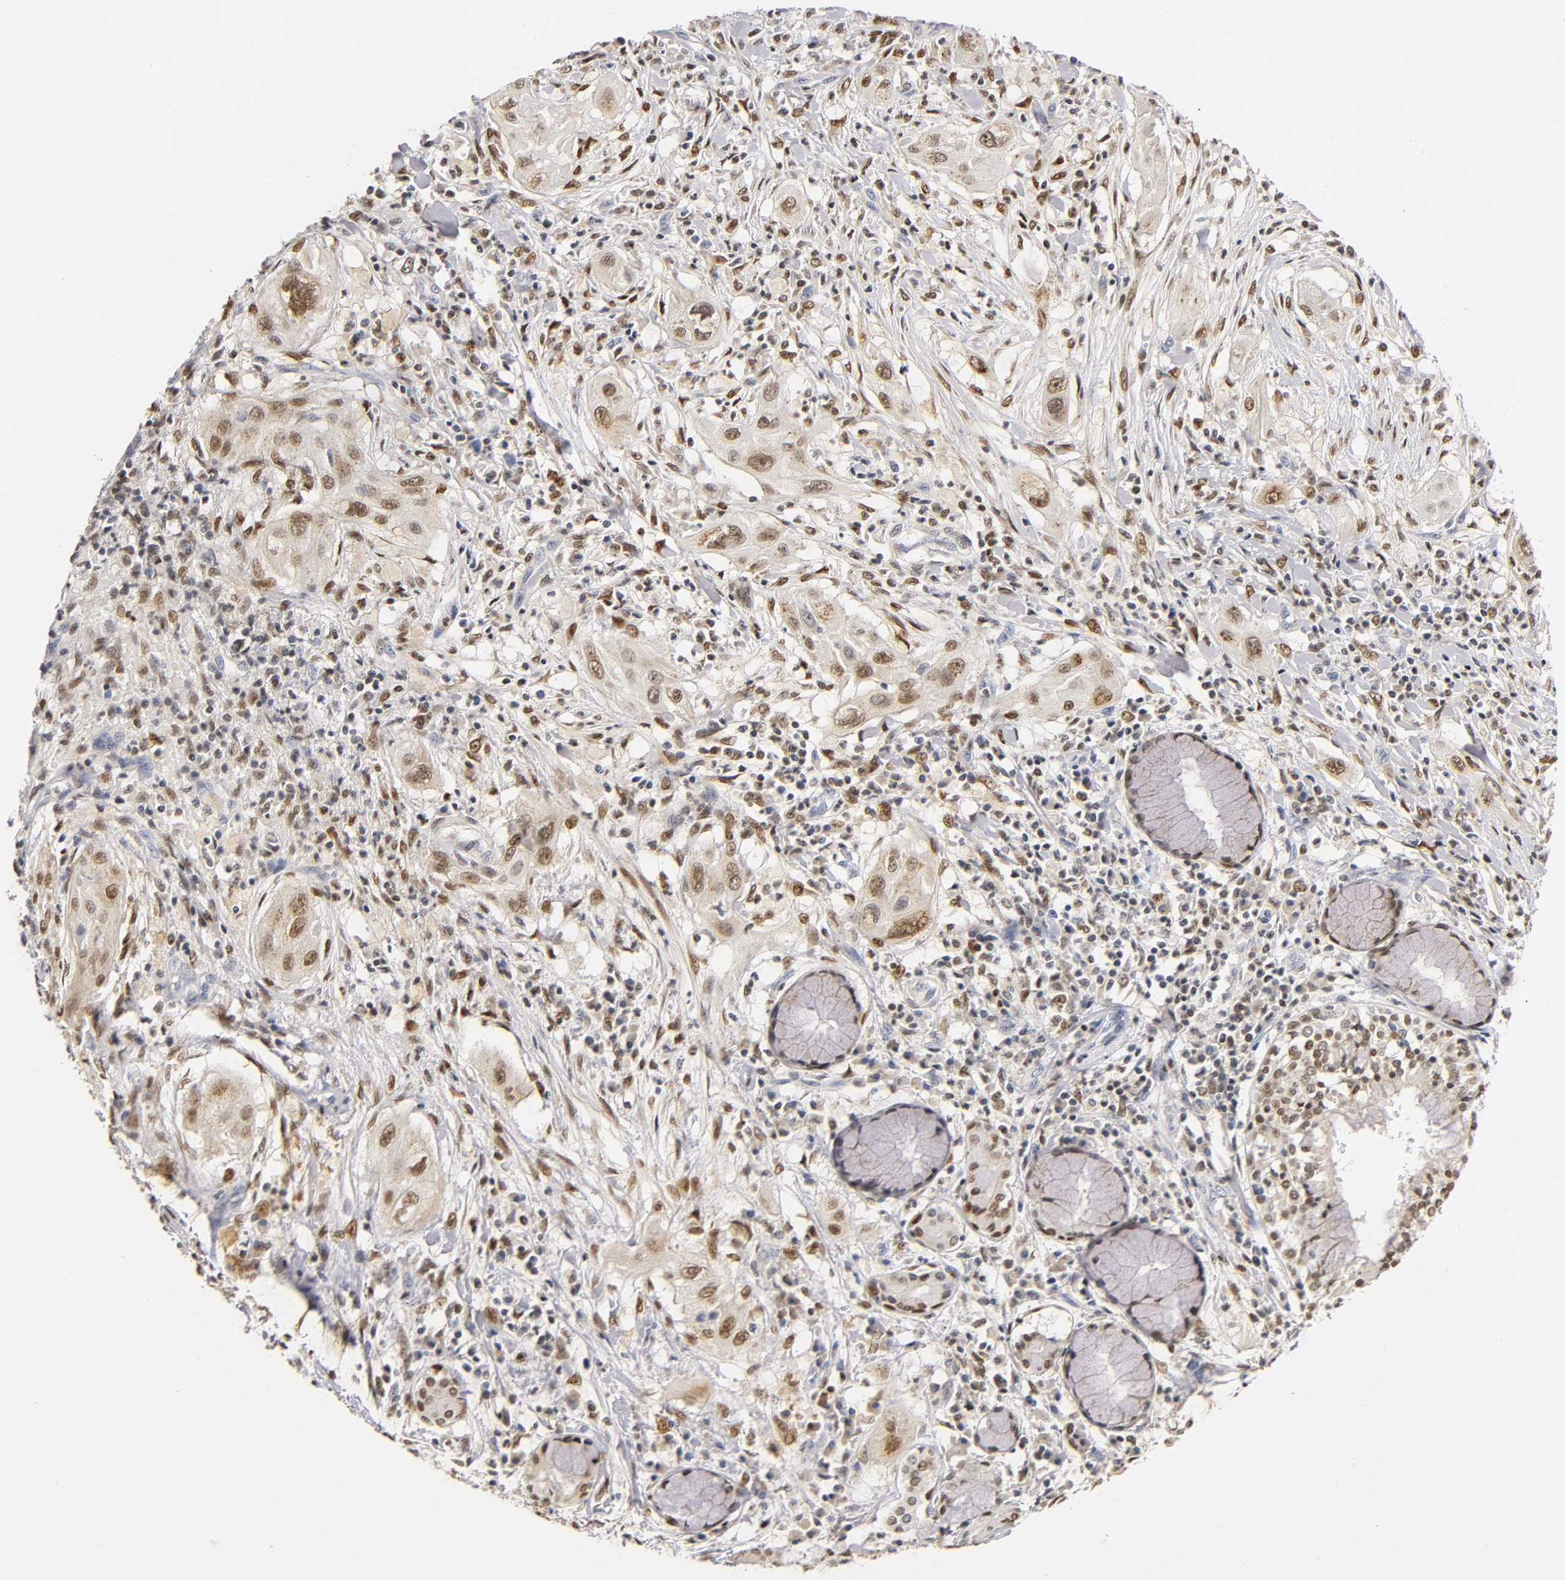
{"staining": {"intensity": "moderate", "quantity": ">75%", "location": "nuclear"}, "tissue": "lung cancer", "cell_type": "Tumor cells", "image_type": "cancer", "snomed": [{"axis": "morphology", "description": "Squamous cell carcinoma, NOS"}, {"axis": "topography", "description": "Lung"}], "caption": "The photomicrograph displays staining of lung cancer (squamous cell carcinoma), revealing moderate nuclear protein positivity (brown color) within tumor cells.", "gene": "RUNX1", "patient": {"sex": "female", "age": 47}}